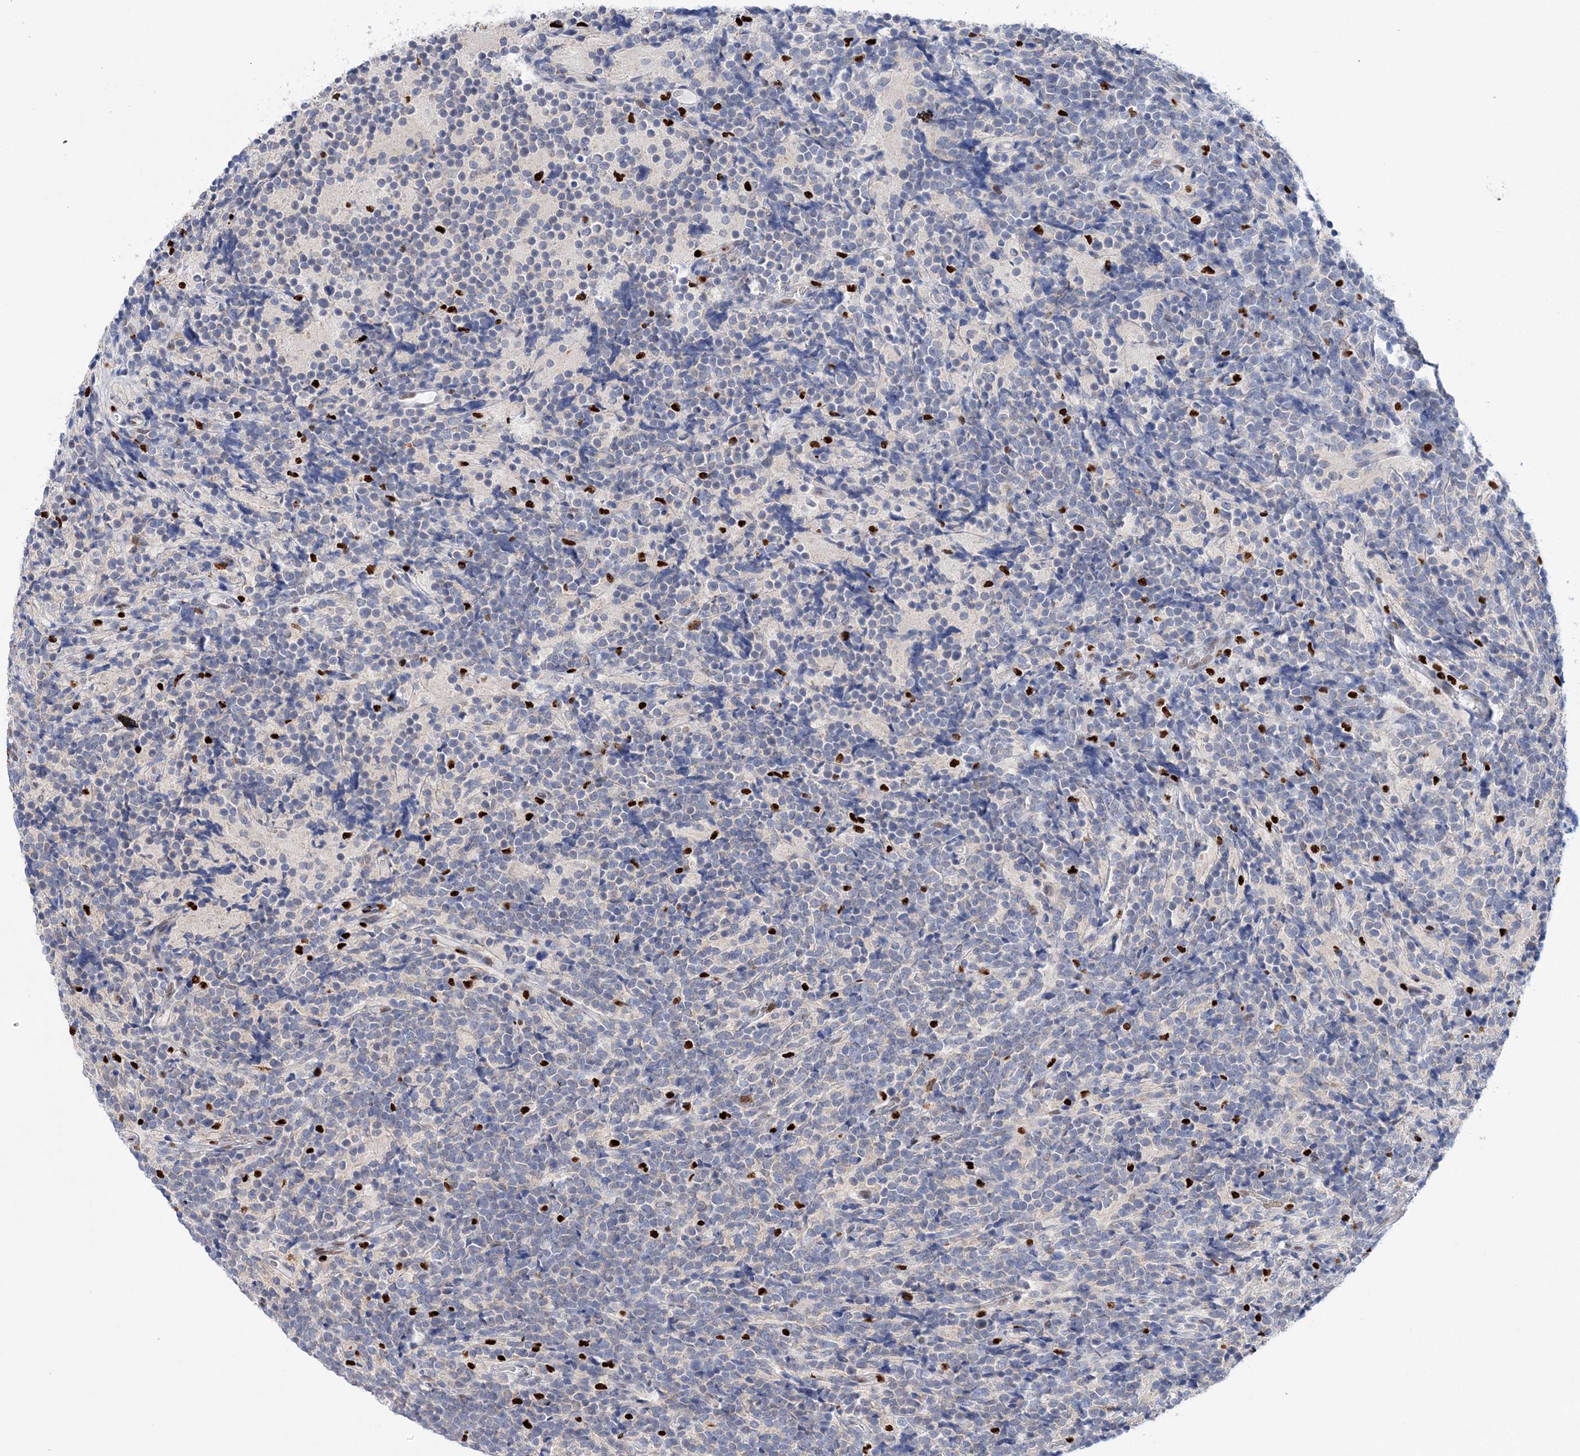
{"staining": {"intensity": "negative", "quantity": "none", "location": "none"}, "tissue": "glioma", "cell_type": "Tumor cells", "image_type": "cancer", "snomed": [{"axis": "morphology", "description": "Glioma, malignant, Low grade"}, {"axis": "topography", "description": "Brain"}], "caption": "DAB (3,3'-diaminobenzidine) immunohistochemical staining of human malignant glioma (low-grade) shows no significant expression in tumor cells.", "gene": "NIT2", "patient": {"sex": "female", "age": 1}}